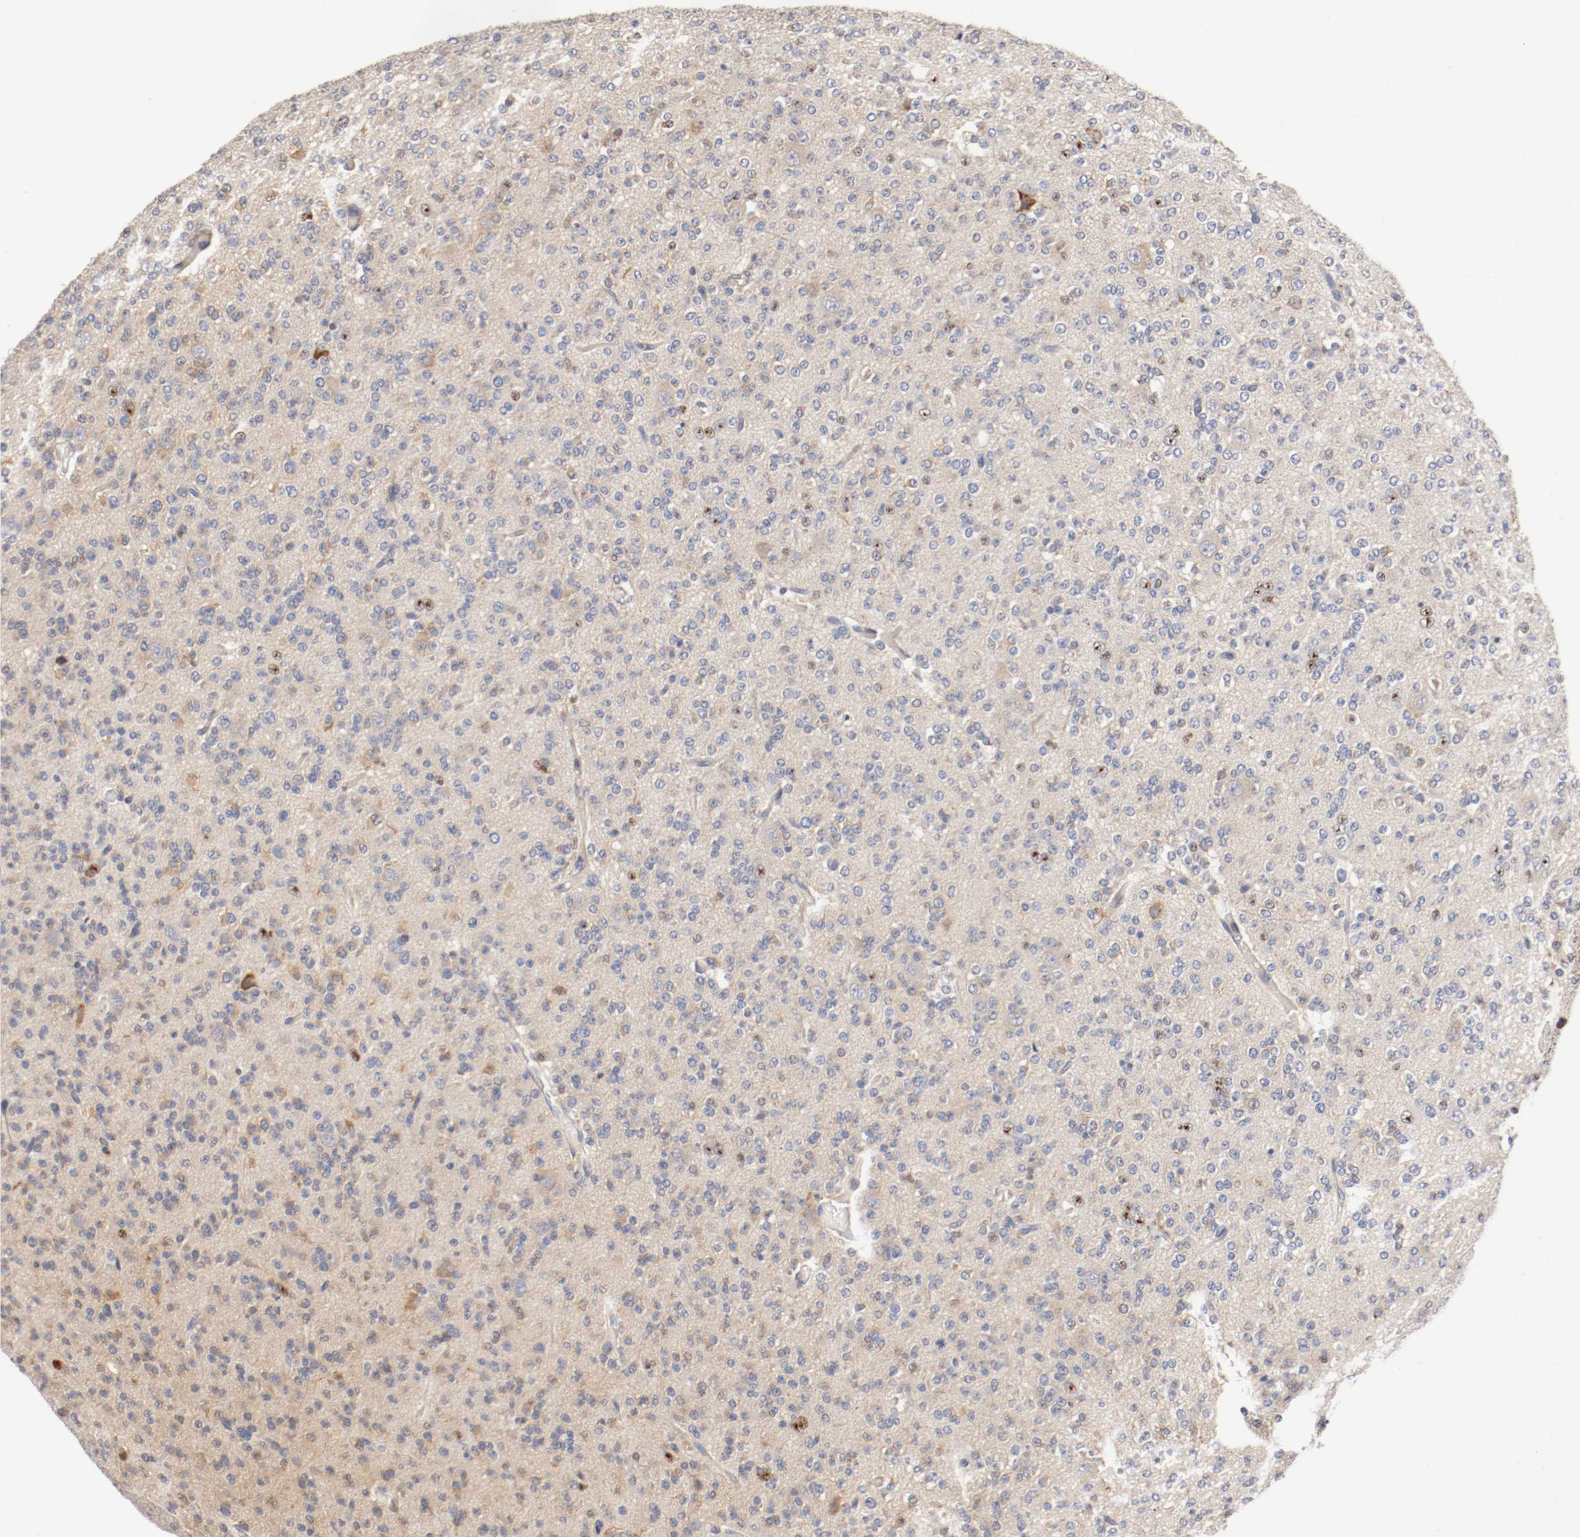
{"staining": {"intensity": "weak", "quantity": ">75%", "location": "cytoplasmic/membranous"}, "tissue": "glioma", "cell_type": "Tumor cells", "image_type": "cancer", "snomed": [{"axis": "morphology", "description": "Glioma, malignant, Low grade"}, {"axis": "topography", "description": "Brain"}], "caption": "The micrograph exhibits a brown stain indicating the presence of a protein in the cytoplasmic/membranous of tumor cells in glioma.", "gene": "TNFSF13", "patient": {"sex": "male", "age": 38}}